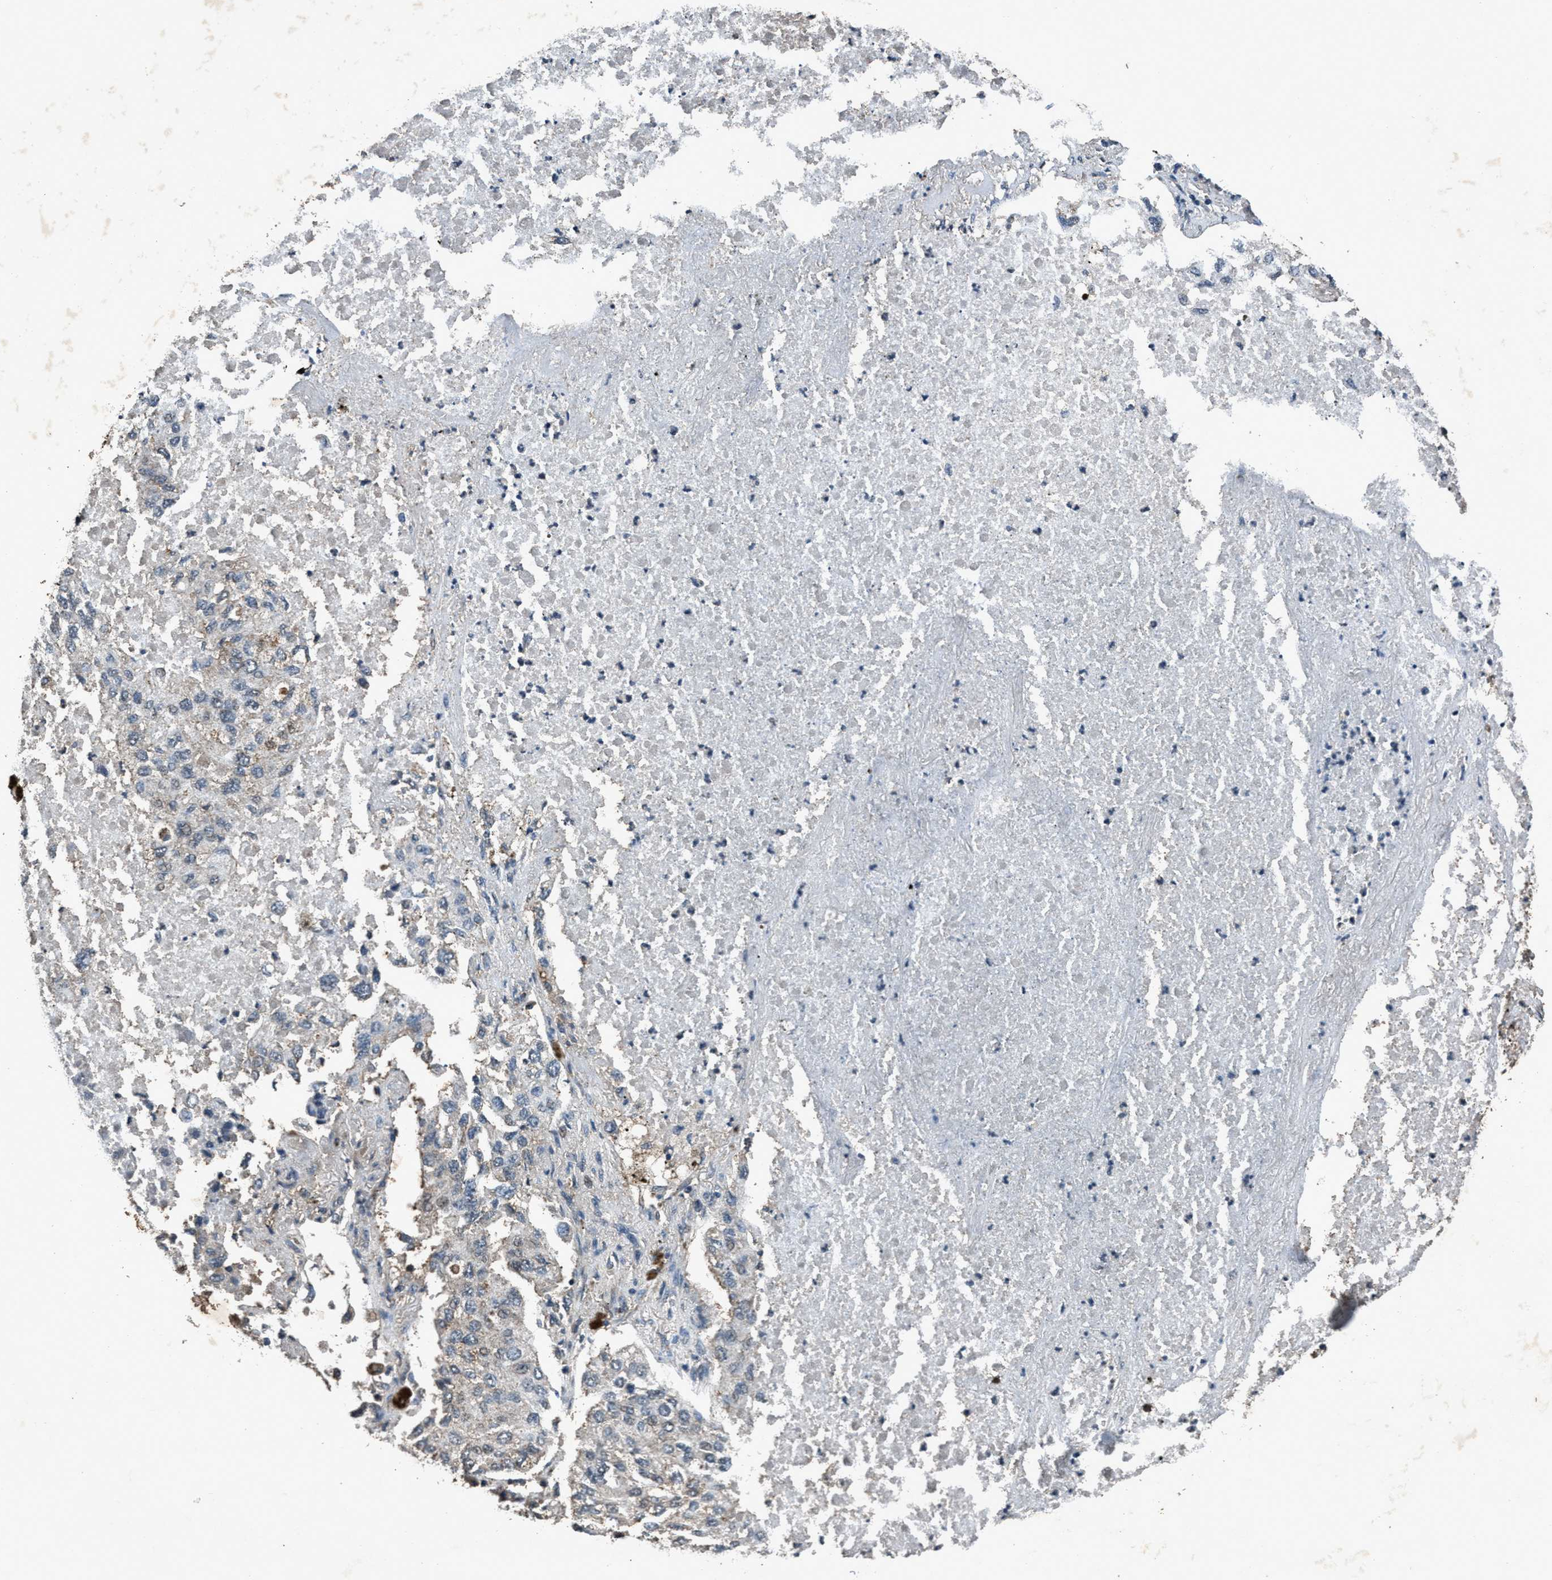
{"staining": {"intensity": "weak", "quantity": "25%-75%", "location": "cytoplasmic/membranous"}, "tissue": "lung cancer", "cell_type": "Tumor cells", "image_type": "cancer", "snomed": [{"axis": "morphology", "description": "Inflammation, NOS"}, {"axis": "morphology", "description": "Adenocarcinoma, NOS"}, {"axis": "topography", "description": "Lung"}], "caption": "Immunohistochemical staining of human lung cancer (adenocarcinoma) displays low levels of weak cytoplasmic/membranous protein positivity in approximately 25%-75% of tumor cells. Using DAB (brown) and hematoxylin (blue) stains, captured at high magnification using brightfield microscopy.", "gene": "AKT1S1", "patient": {"sex": "male", "age": 63}}